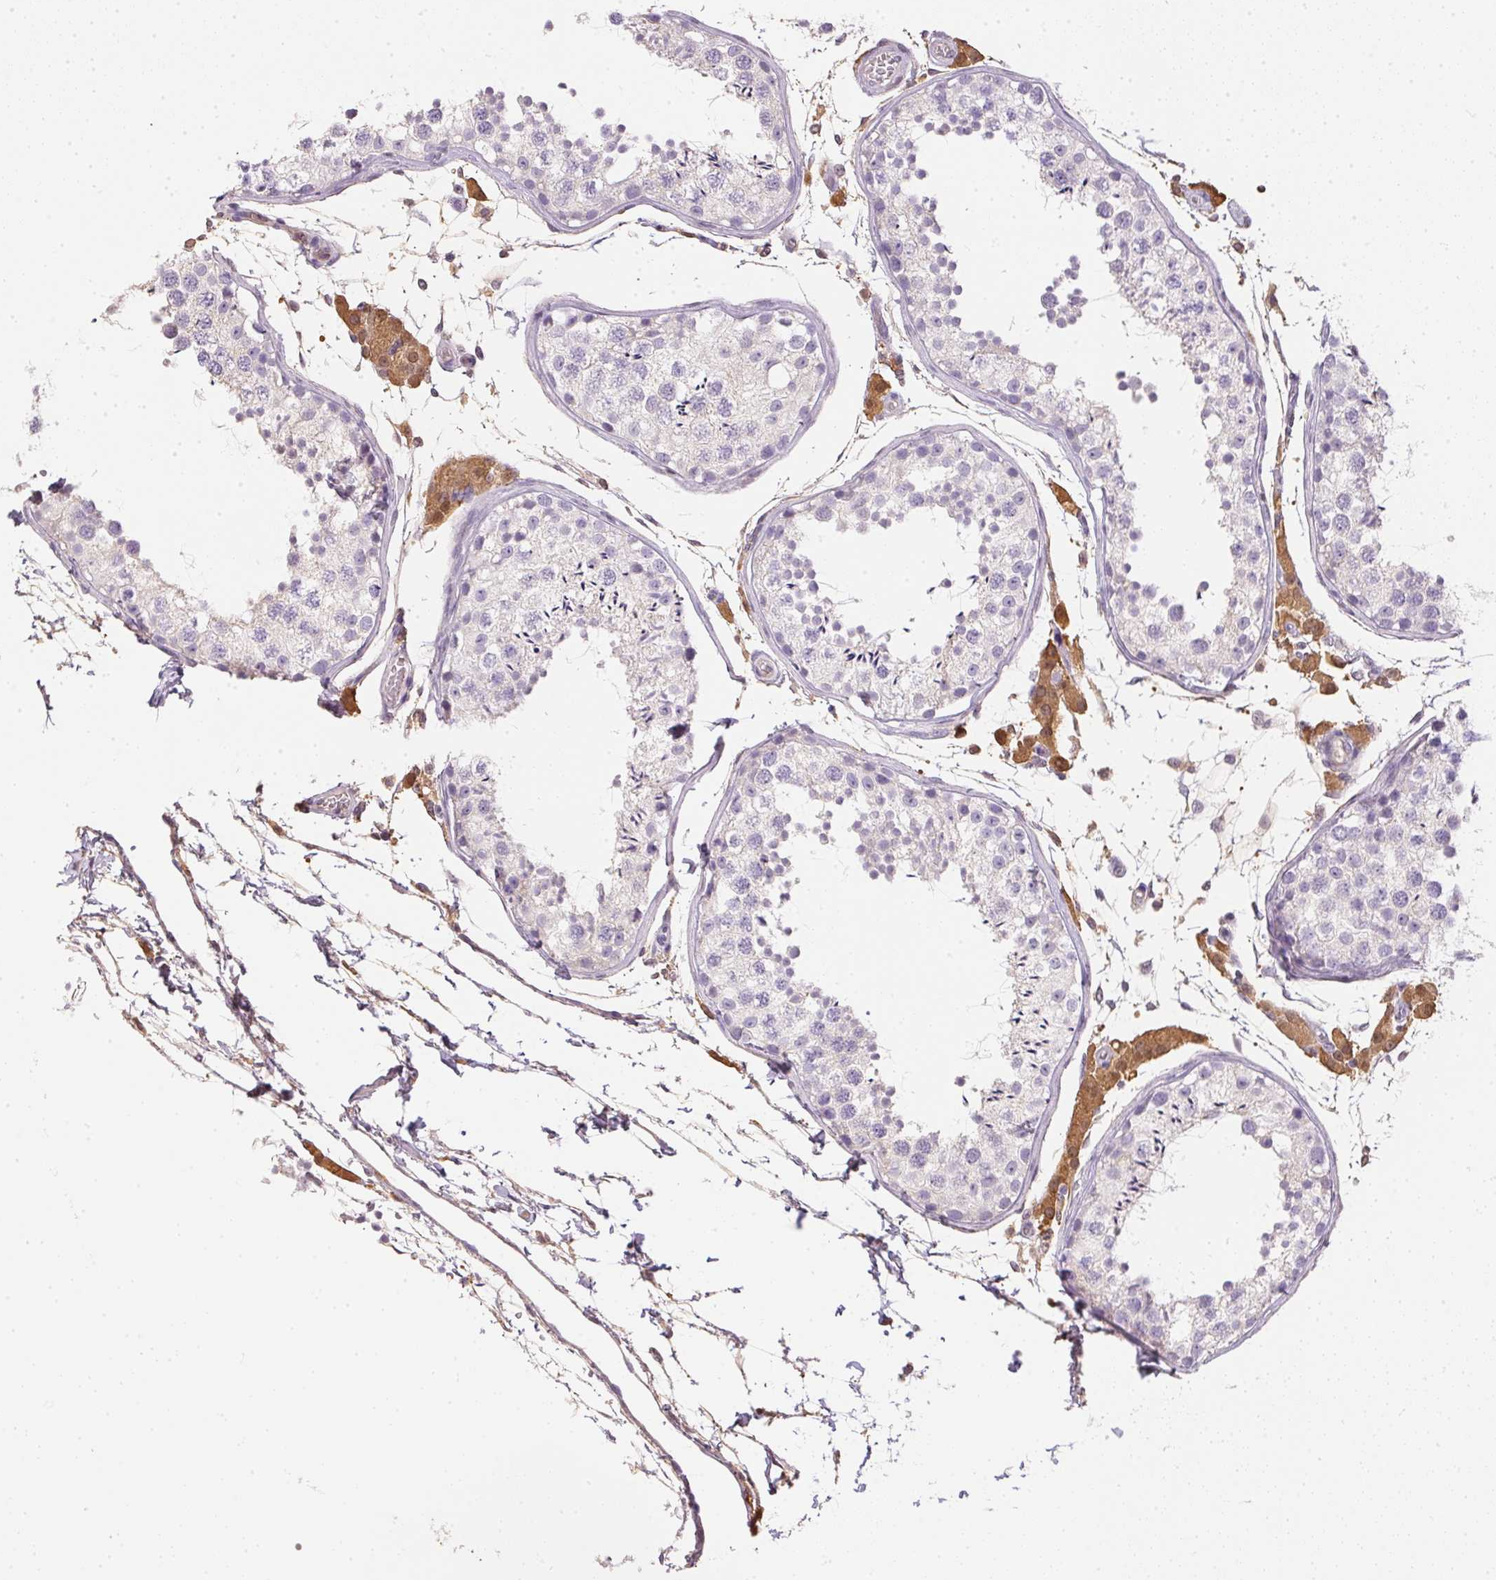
{"staining": {"intensity": "negative", "quantity": "none", "location": "none"}, "tissue": "testis", "cell_type": "Cells in seminiferous ducts", "image_type": "normal", "snomed": [{"axis": "morphology", "description": "Normal tissue, NOS"}, {"axis": "topography", "description": "Testis"}], "caption": "Image shows no protein staining in cells in seminiferous ducts of unremarkable testis.", "gene": "S100A3", "patient": {"sex": "male", "age": 29}}